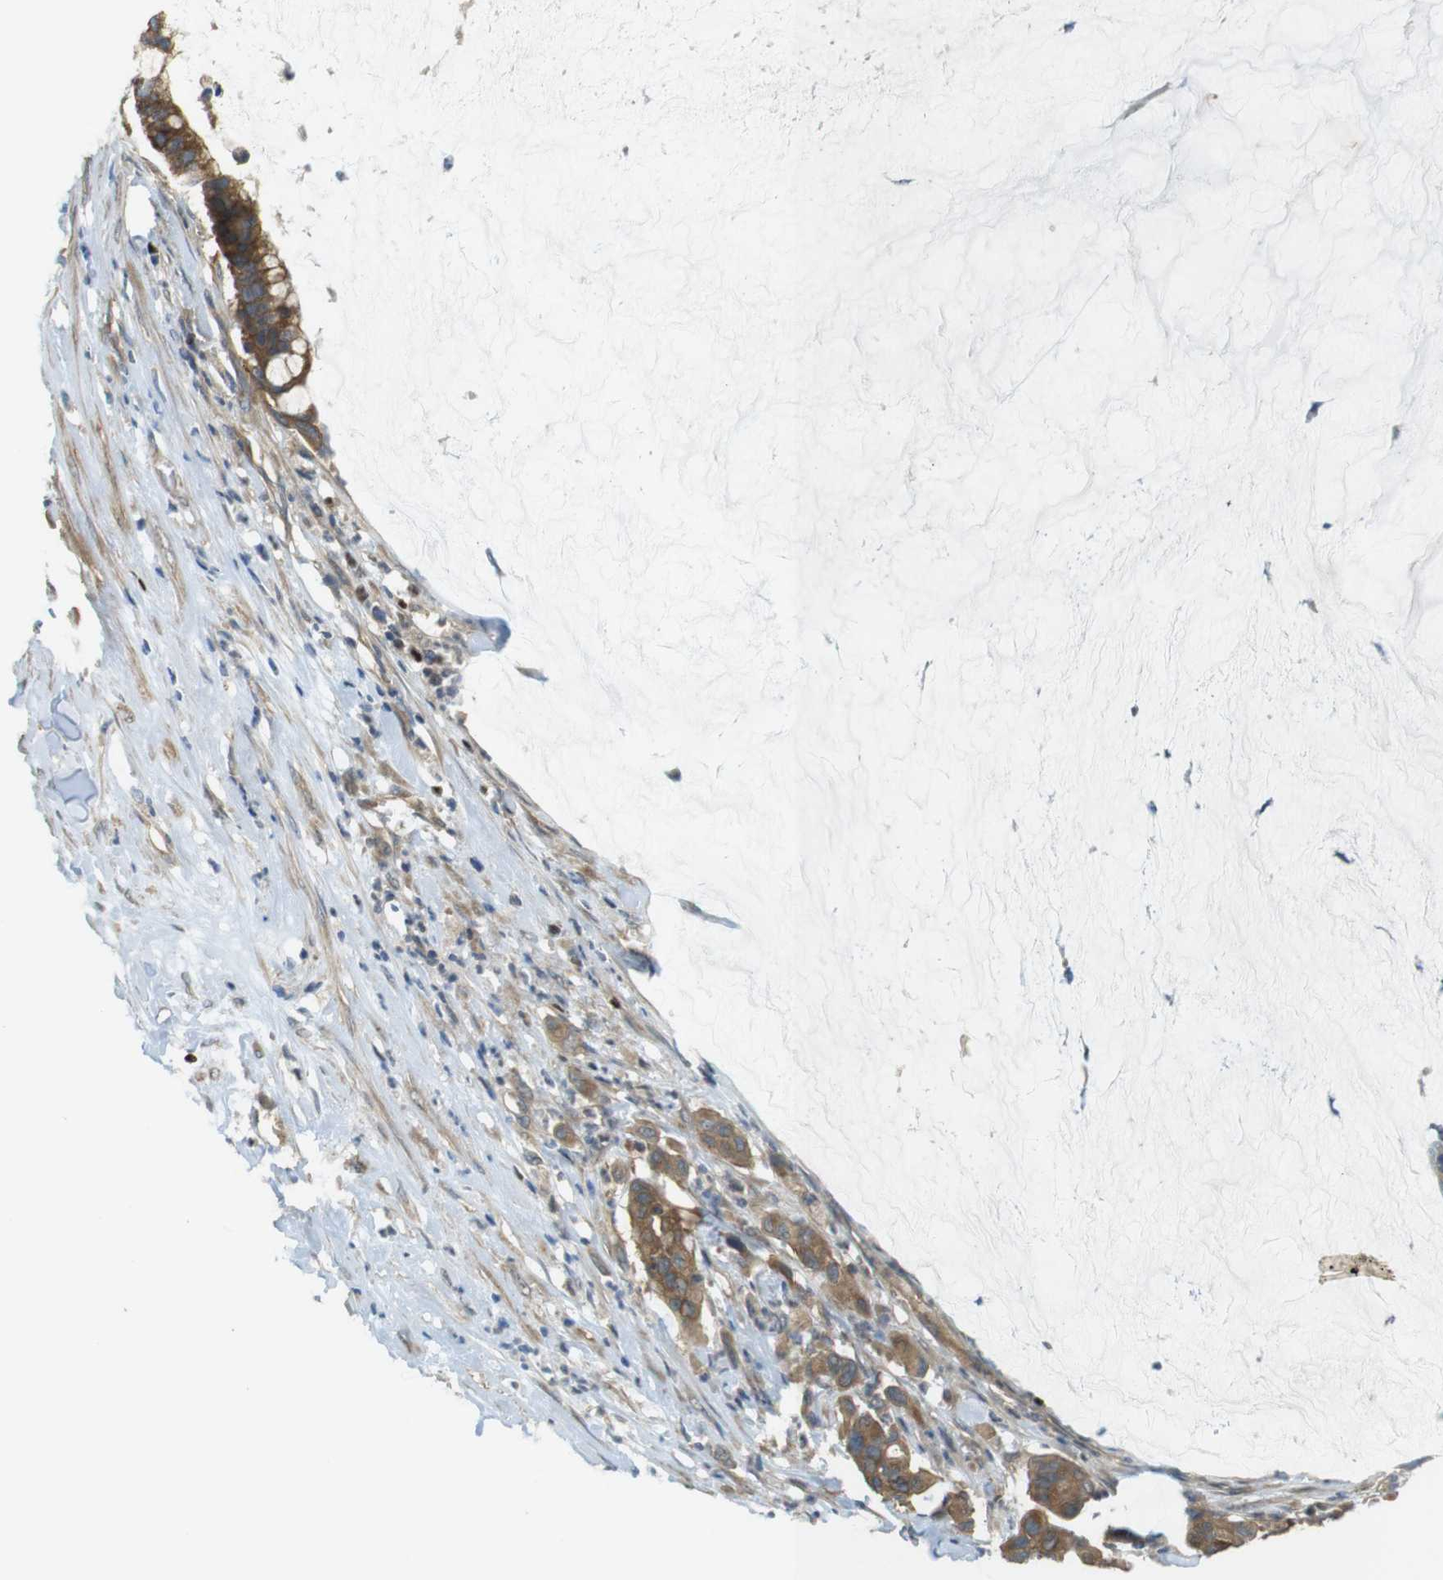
{"staining": {"intensity": "moderate", "quantity": ">75%", "location": "cytoplasmic/membranous"}, "tissue": "pancreatic cancer", "cell_type": "Tumor cells", "image_type": "cancer", "snomed": [{"axis": "morphology", "description": "Adenocarcinoma, NOS"}, {"axis": "topography", "description": "Pancreas"}], "caption": "This image demonstrates adenocarcinoma (pancreatic) stained with IHC to label a protein in brown. The cytoplasmic/membranous of tumor cells show moderate positivity for the protein. Nuclei are counter-stained blue.", "gene": "ZDHHC20", "patient": {"sex": "male", "age": 41}}